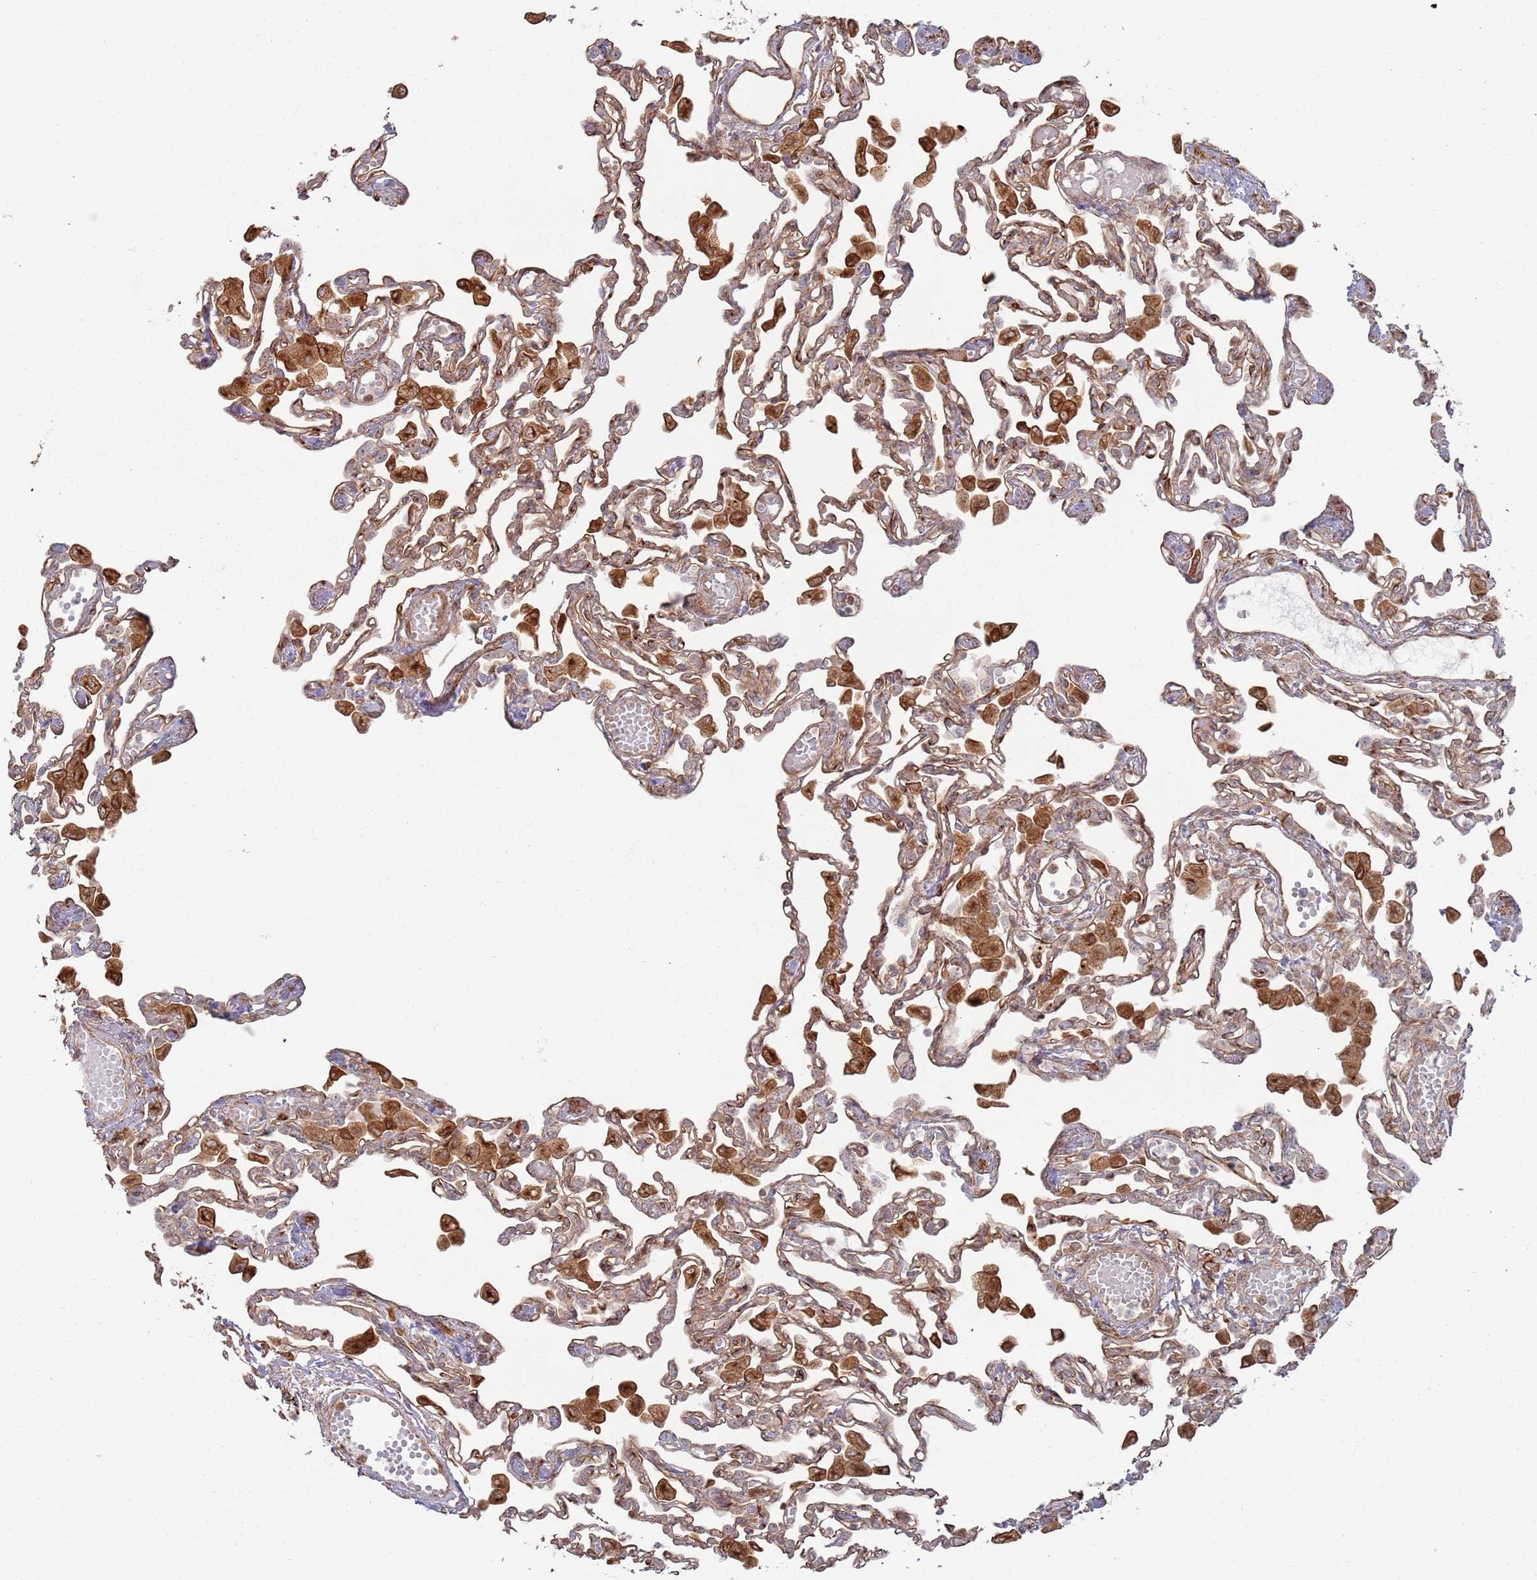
{"staining": {"intensity": "moderate", "quantity": "25%-75%", "location": "cytoplasmic/membranous"}, "tissue": "lung", "cell_type": "Alveolar cells", "image_type": "normal", "snomed": [{"axis": "morphology", "description": "Normal tissue, NOS"}, {"axis": "topography", "description": "Bronchus"}, {"axis": "topography", "description": "Lung"}], "caption": "Immunohistochemistry (DAB) staining of normal lung shows moderate cytoplasmic/membranous protein staining in about 25%-75% of alveolar cells. (DAB IHC with brightfield microscopy, high magnification).", "gene": "PHF21A", "patient": {"sex": "female", "age": 49}}